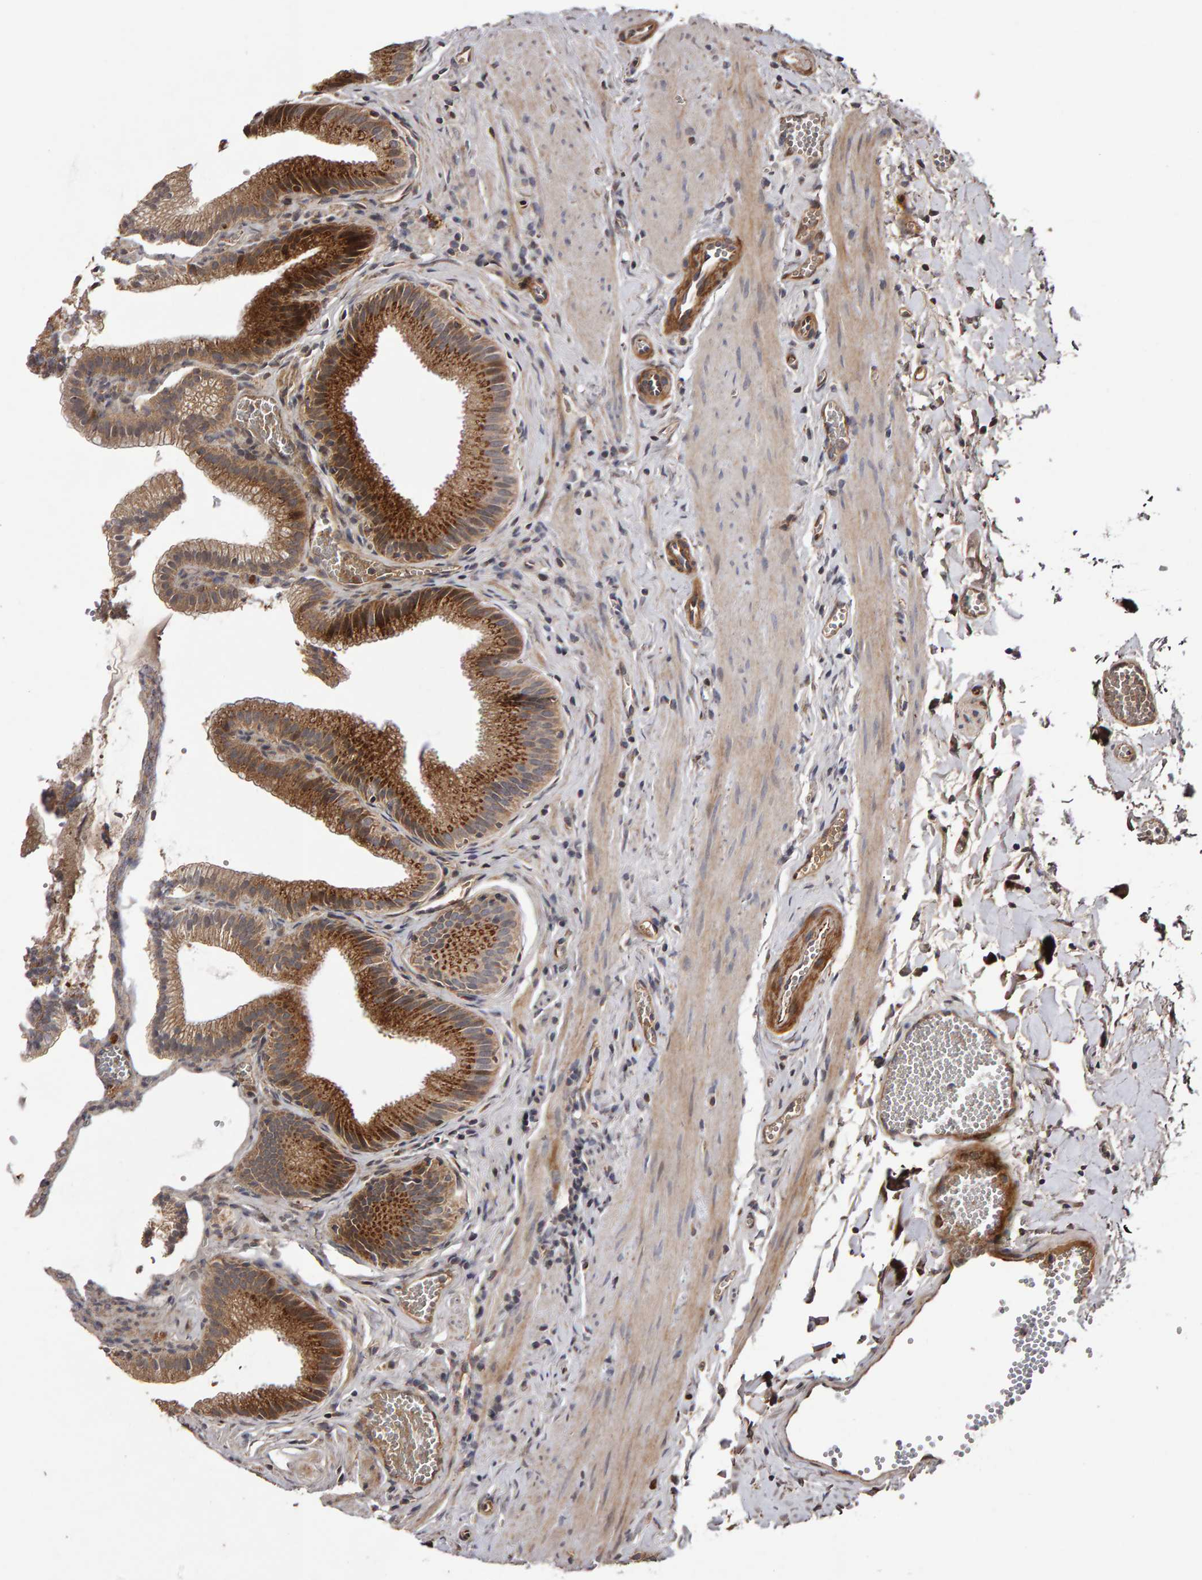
{"staining": {"intensity": "strong", "quantity": ">75%", "location": "cytoplasmic/membranous"}, "tissue": "gallbladder", "cell_type": "Glandular cells", "image_type": "normal", "snomed": [{"axis": "morphology", "description": "Normal tissue, NOS"}, {"axis": "topography", "description": "Gallbladder"}], "caption": "Normal gallbladder was stained to show a protein in brown. There is high levels of strong cytoplasmic/membranous positivity in about >75% of glandular cells.", "gene": "CANT1", "patient": {"sex": "male", "age": 38}}